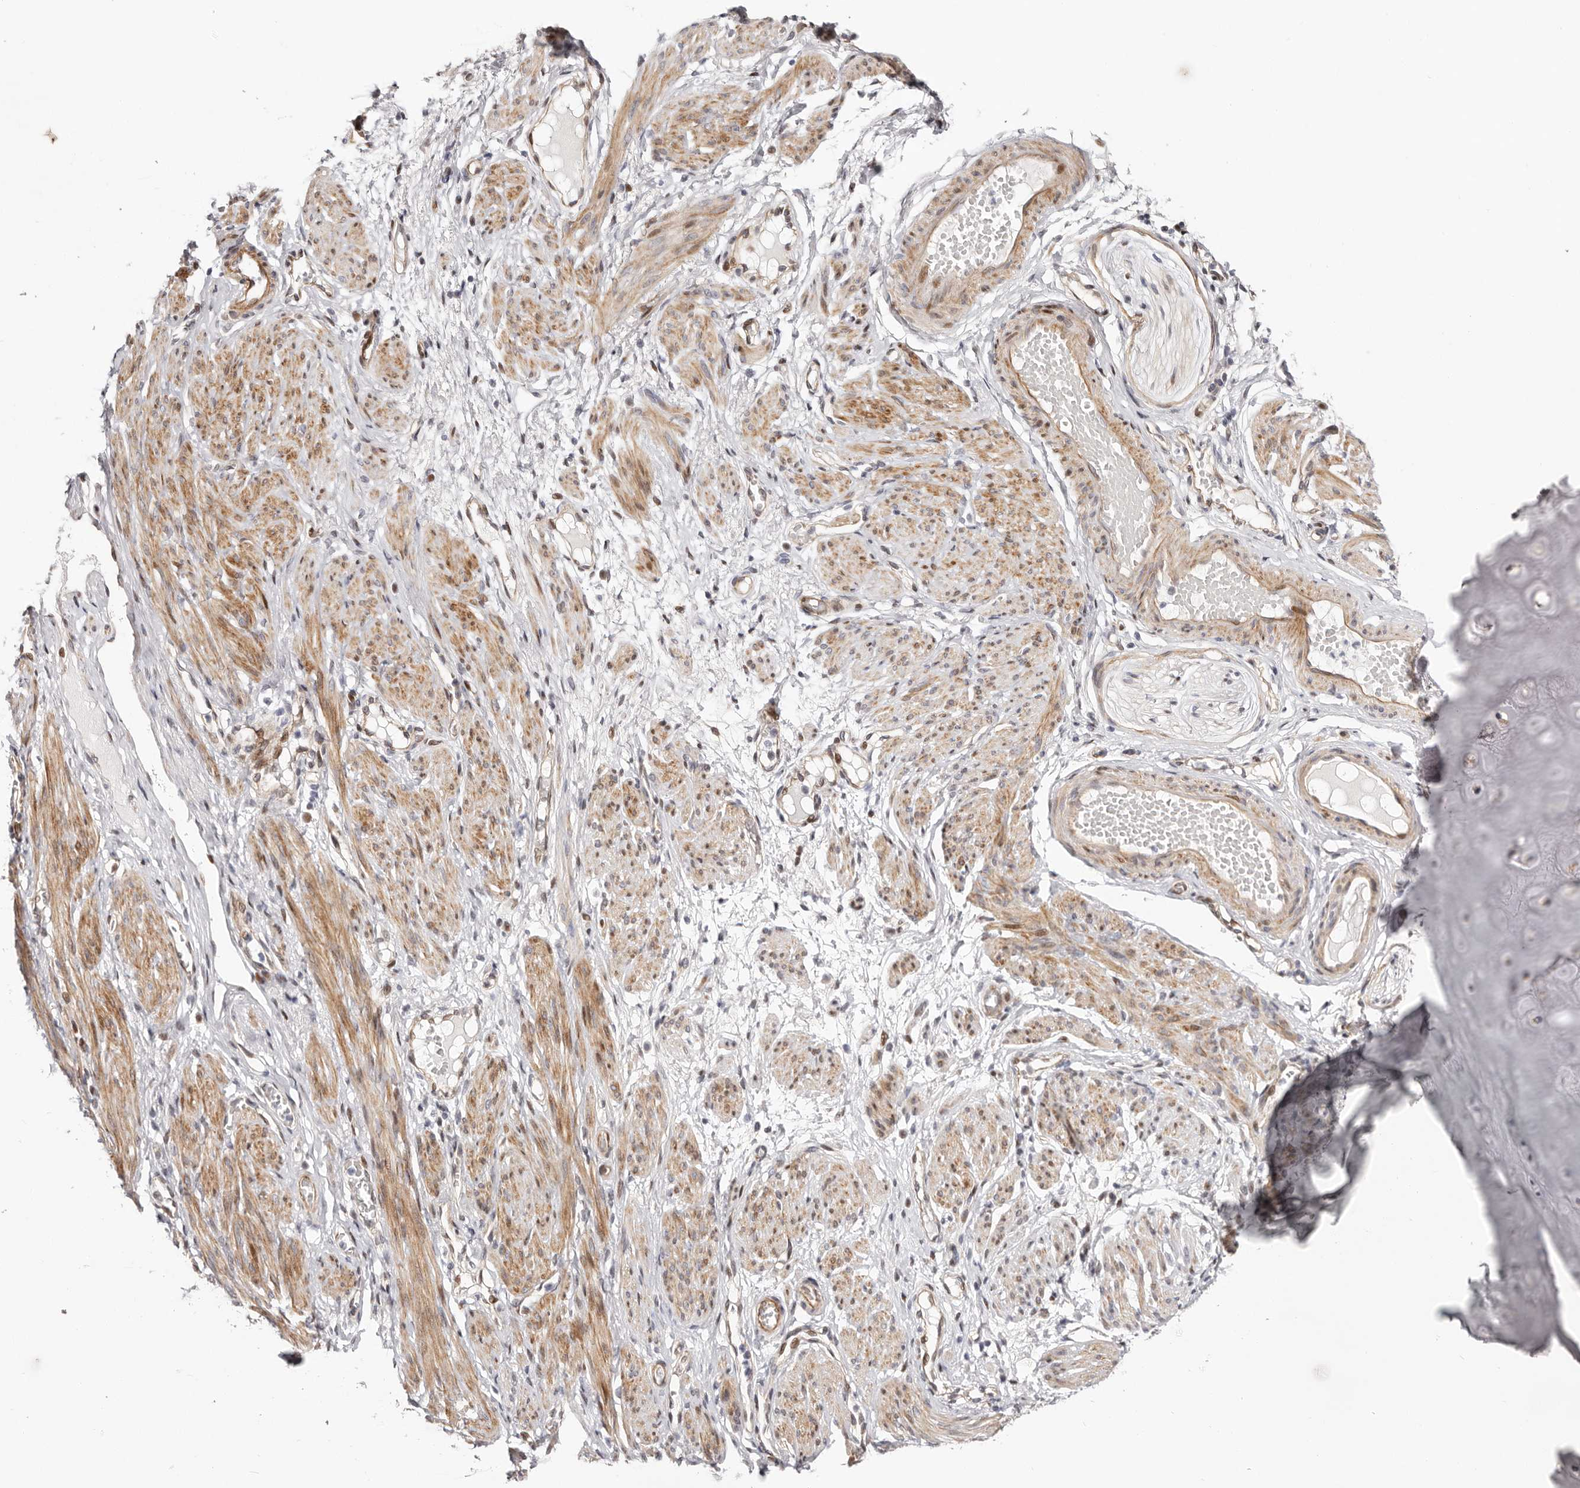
{"staining": {"intensity": "moderate", "quantity": ">75%", "location": "cytoplasmic/membranous,nuclear"}, "tissue": "adipose tissue", "cell_type": "Adipocytes", "image_type": "normal", "snomed": [{"axis": "morphology", "description": "Normal tissue, NOS"}, {"axis": "topography", "description": "Smooth muscle"}, {"axis": "topography", "description": "Peripheral nerve tissue"}], "caption": "Protein staining of benign adipose tissue demonstrates moderate cytoplasmic/membranous,nuclear expression in approximately >75% of adipocytes.", "gene": "EPHX3", "patient": {"sex": "female", "age": 39}}